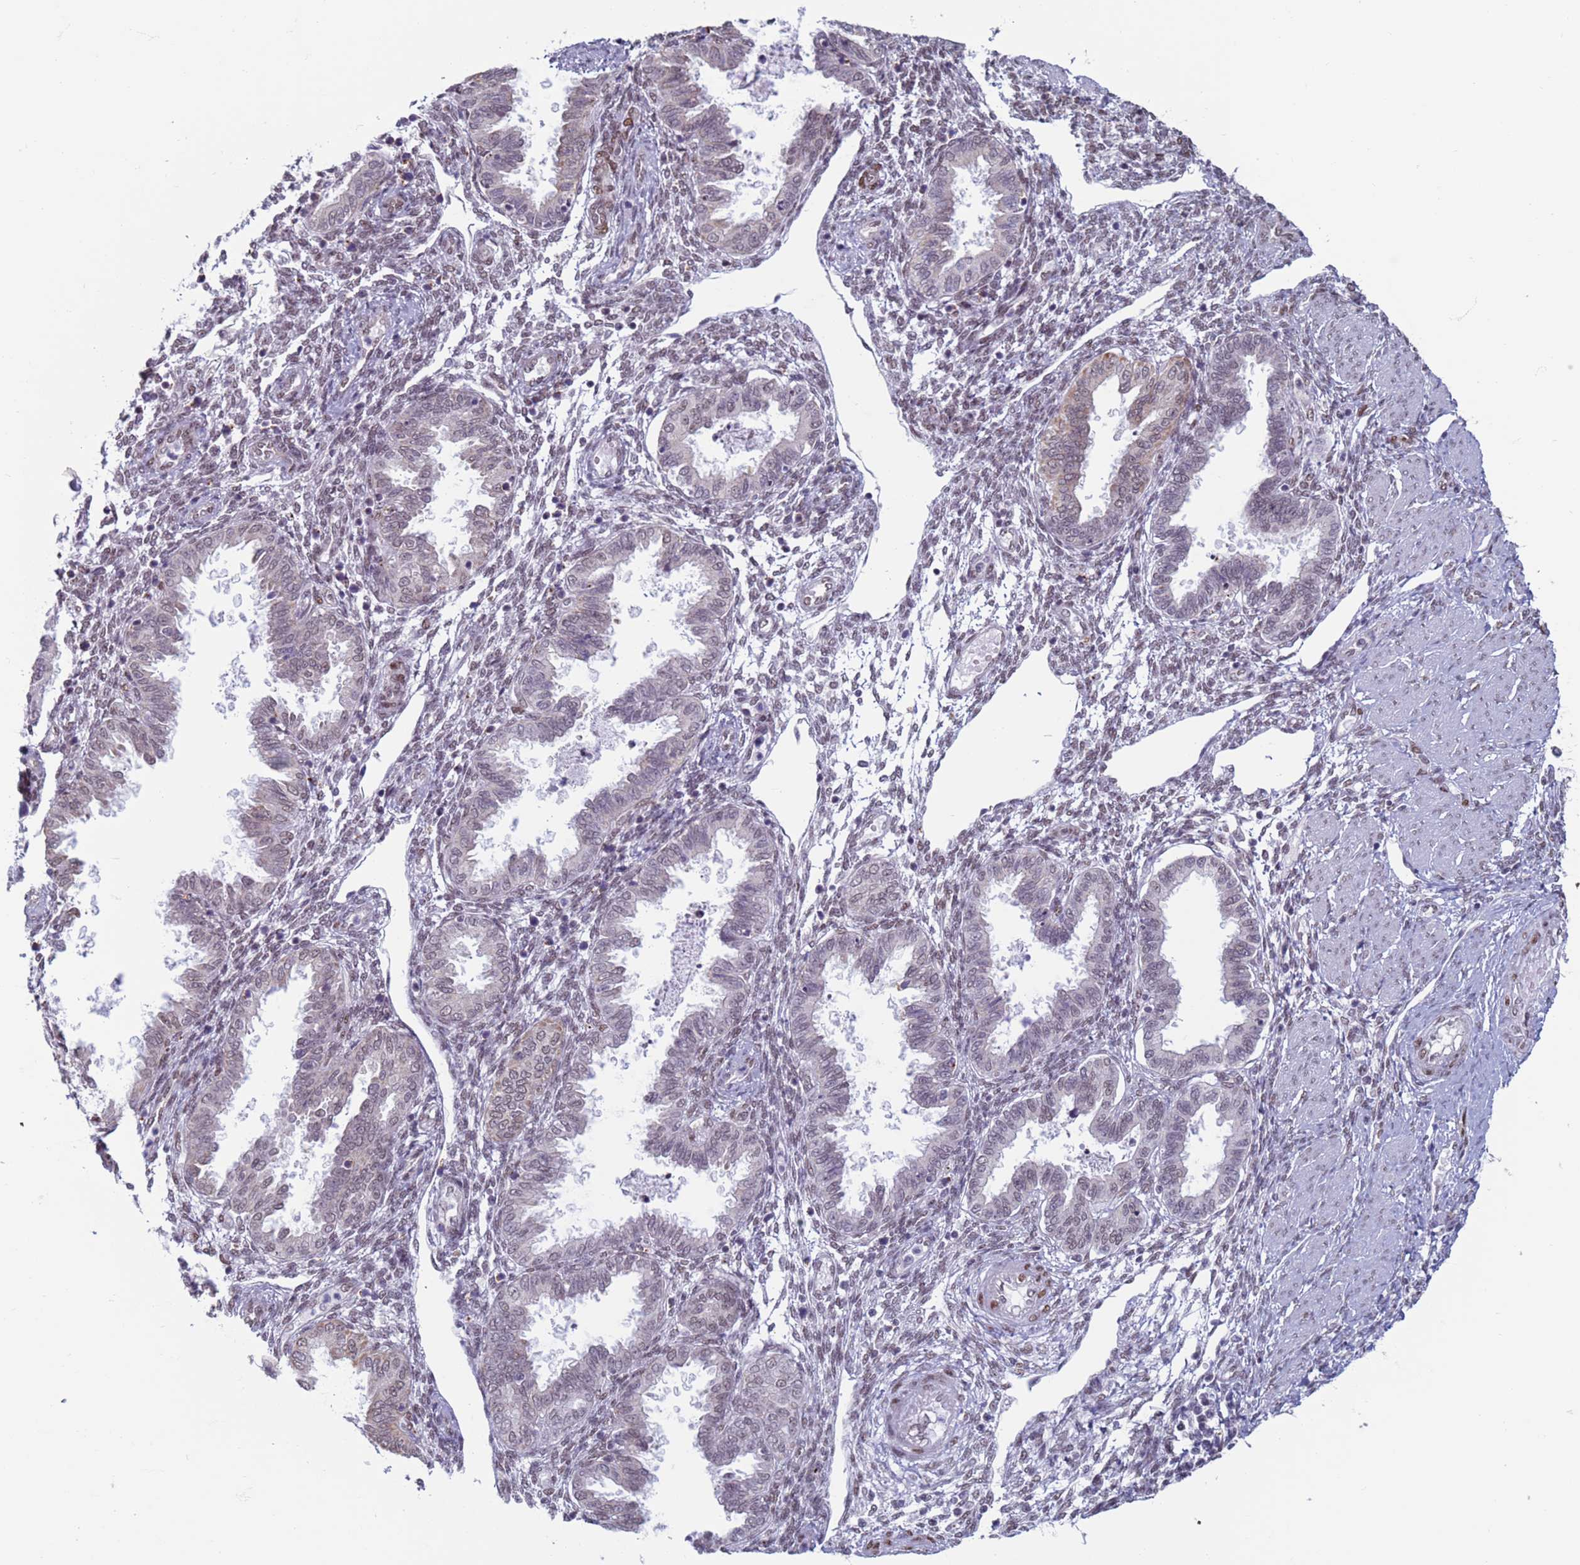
{"staining": {"intensity": "weak", "quantity": "25%-75%", "location": "nuclear"}, "tissue": "endometrium", "cell_type": "Cells in endometrial stroma", "image_type": "normal", "snomed": [{"axis": "morphology", "description": "Normal tissue, NOS"}, {"axis": "topography", "description": "Endometrium"}], "caption": "A brown stain highlights weak nuclear positivity of a protein in cells in endometrial stroma of benign human endometrium. (DAB IHC, brown staining for protein, blue staining for nuclei).", "gene": "SAE1", "patient": {"sex": "female", "age": 33}}